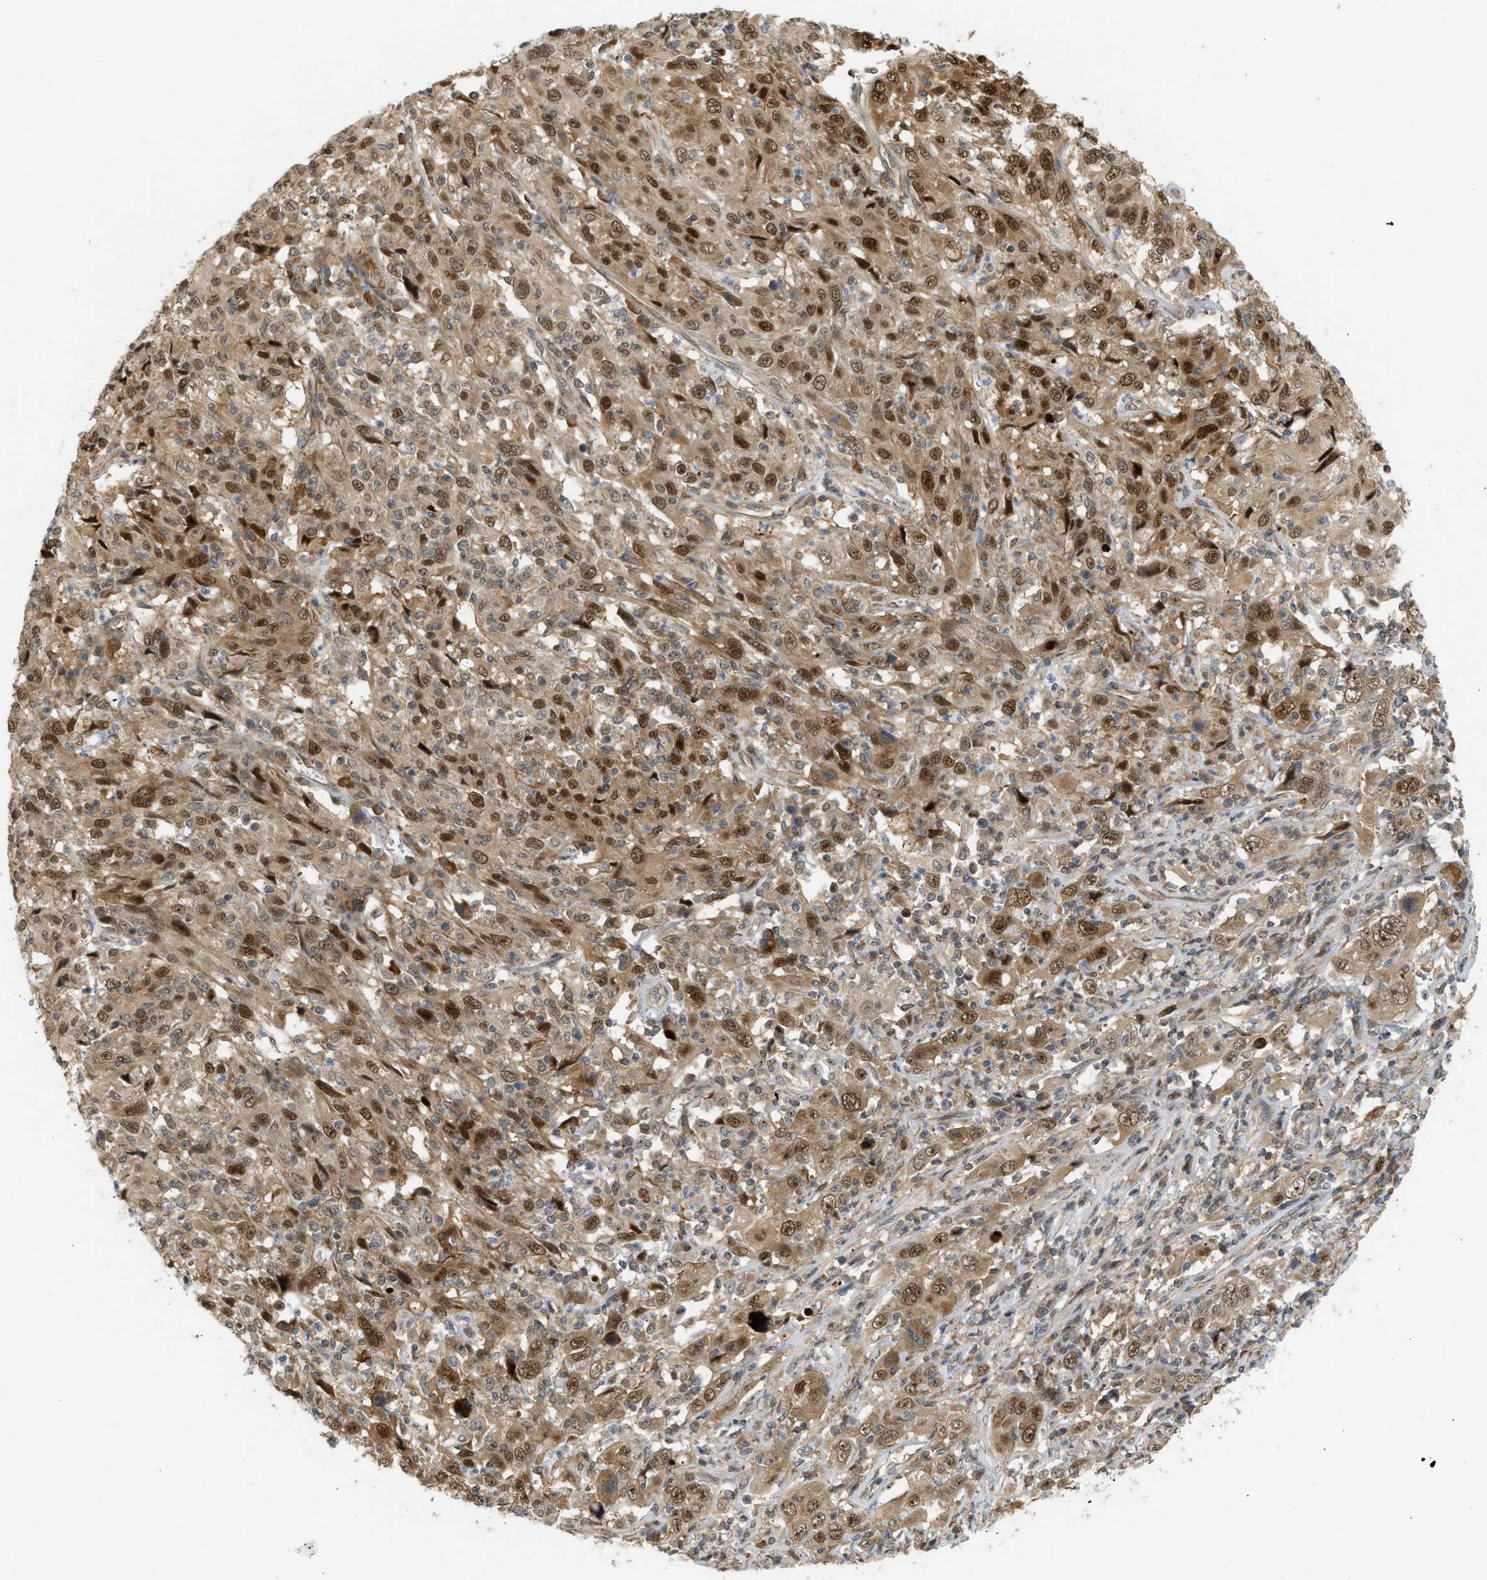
{"staining": {"intensity": "moderate", "quantity": ">75%", "location": "cytoplasmic/membranous,nuclear"}, "tissue": "cervical cancer", "cell_type": "Tumor cells", "image_type": "cancer", "snomed": [{"axis": "morphology", "description": "Squamous cell carcinoma, NOS"}, {"axis": "topography", "description": "Cervix"}], "caption": "Cervical cancer (squamous cell carcinoma) stained with DAB immunohistochemistry (IHC) displays medium levels of moderate cytoplasmic/membranous and nuclear positivity in about >75% of tumor cells.", "gene": "BAG1", "patient": {"sex": "female", "age": 46}}